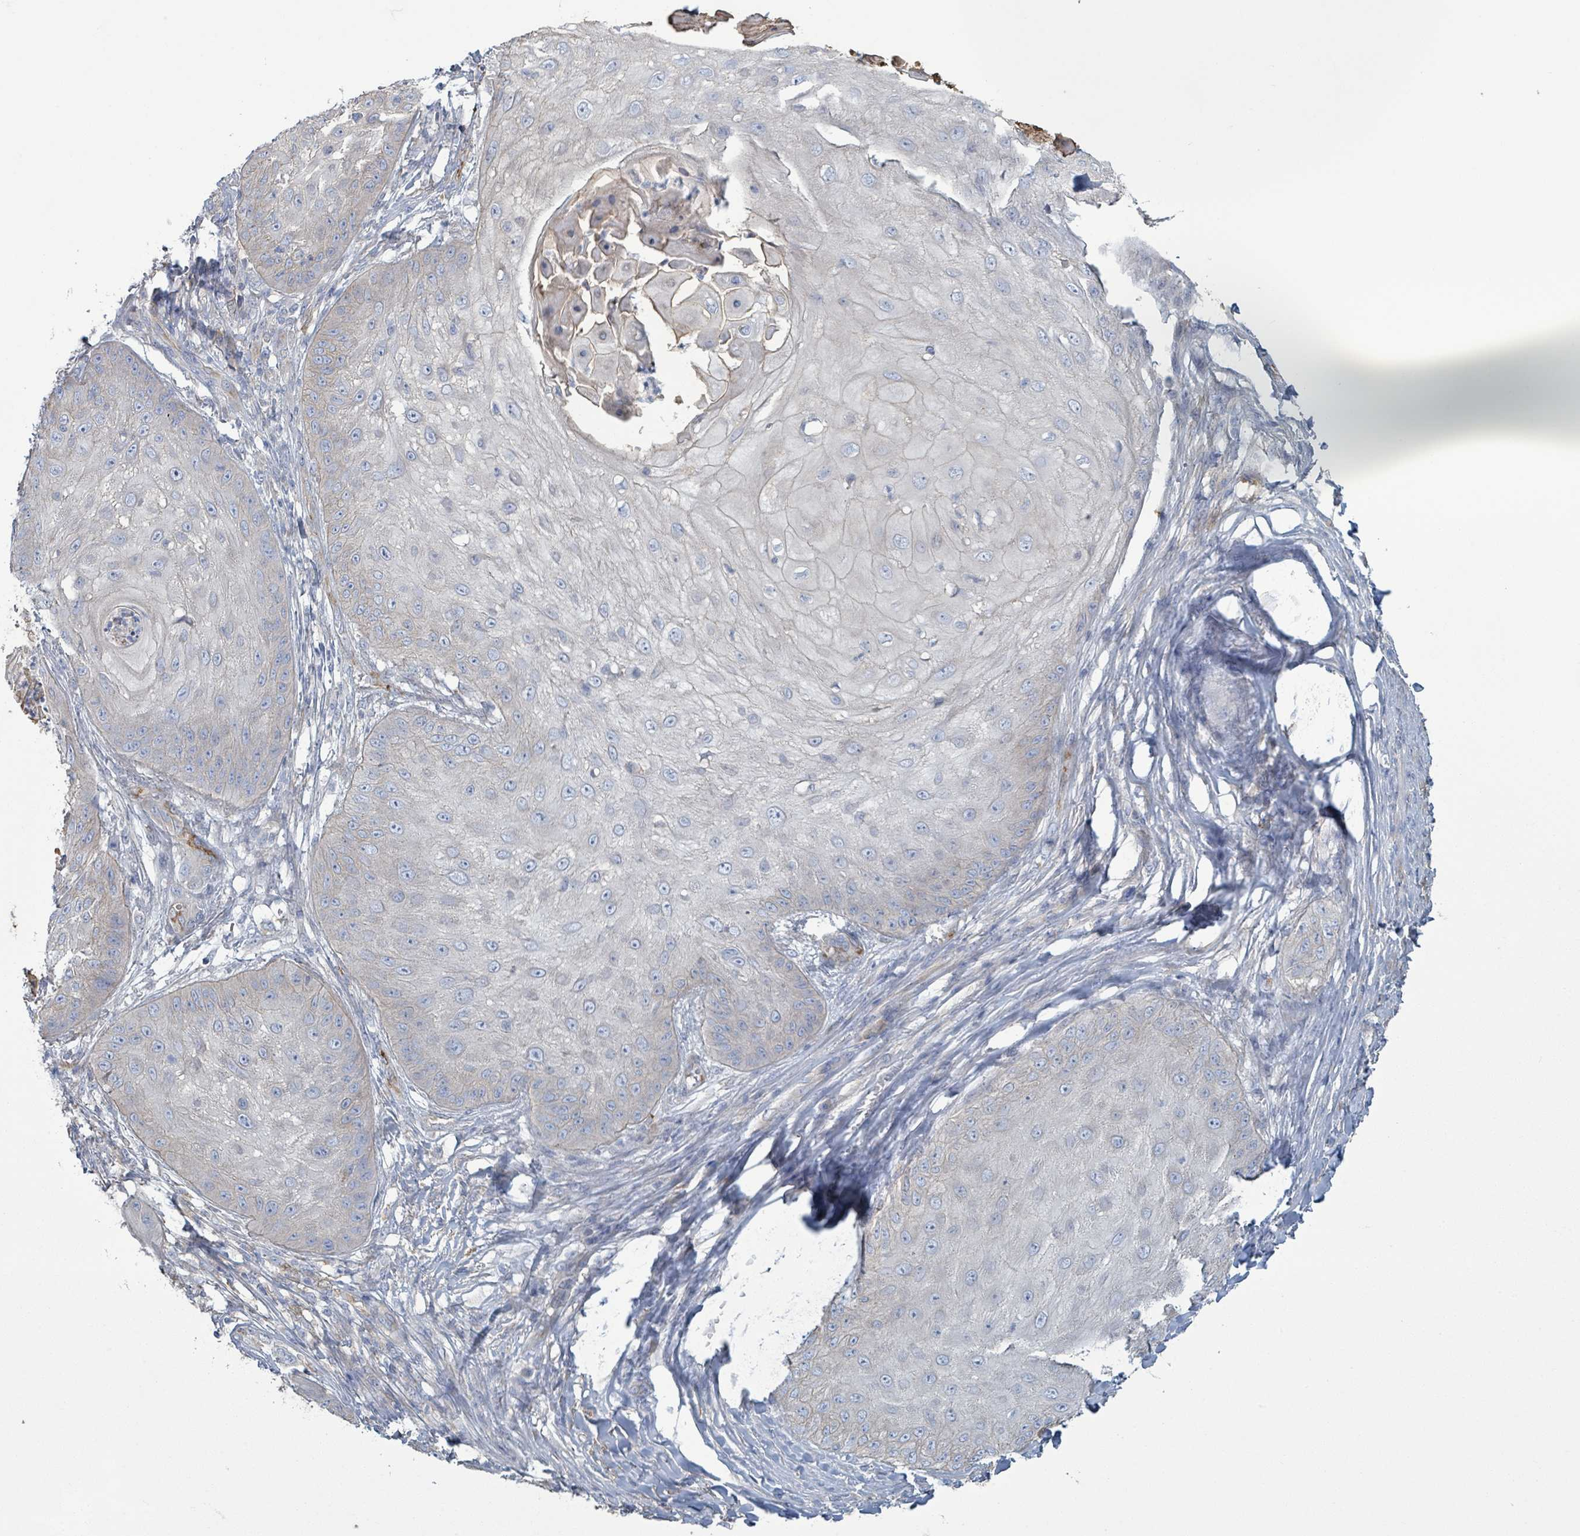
{"staining": {"intensity": "negative", "quantity": "none", "location": "none"}, "tissue": "skin cancer", "cell_type": "Tumor cells", "image_type": "cancer", "snomed": [{"axis": "morphology", "description": "Squamous cell carcinoma, NOS"}, {"axis": "topography", "description": "Skin"}], "caption": "The micrograph reveals no significant expression in tumor cells of skin cancer.", "gene": "COL13A1", "patient": {"sex": "male", "age": 70}}